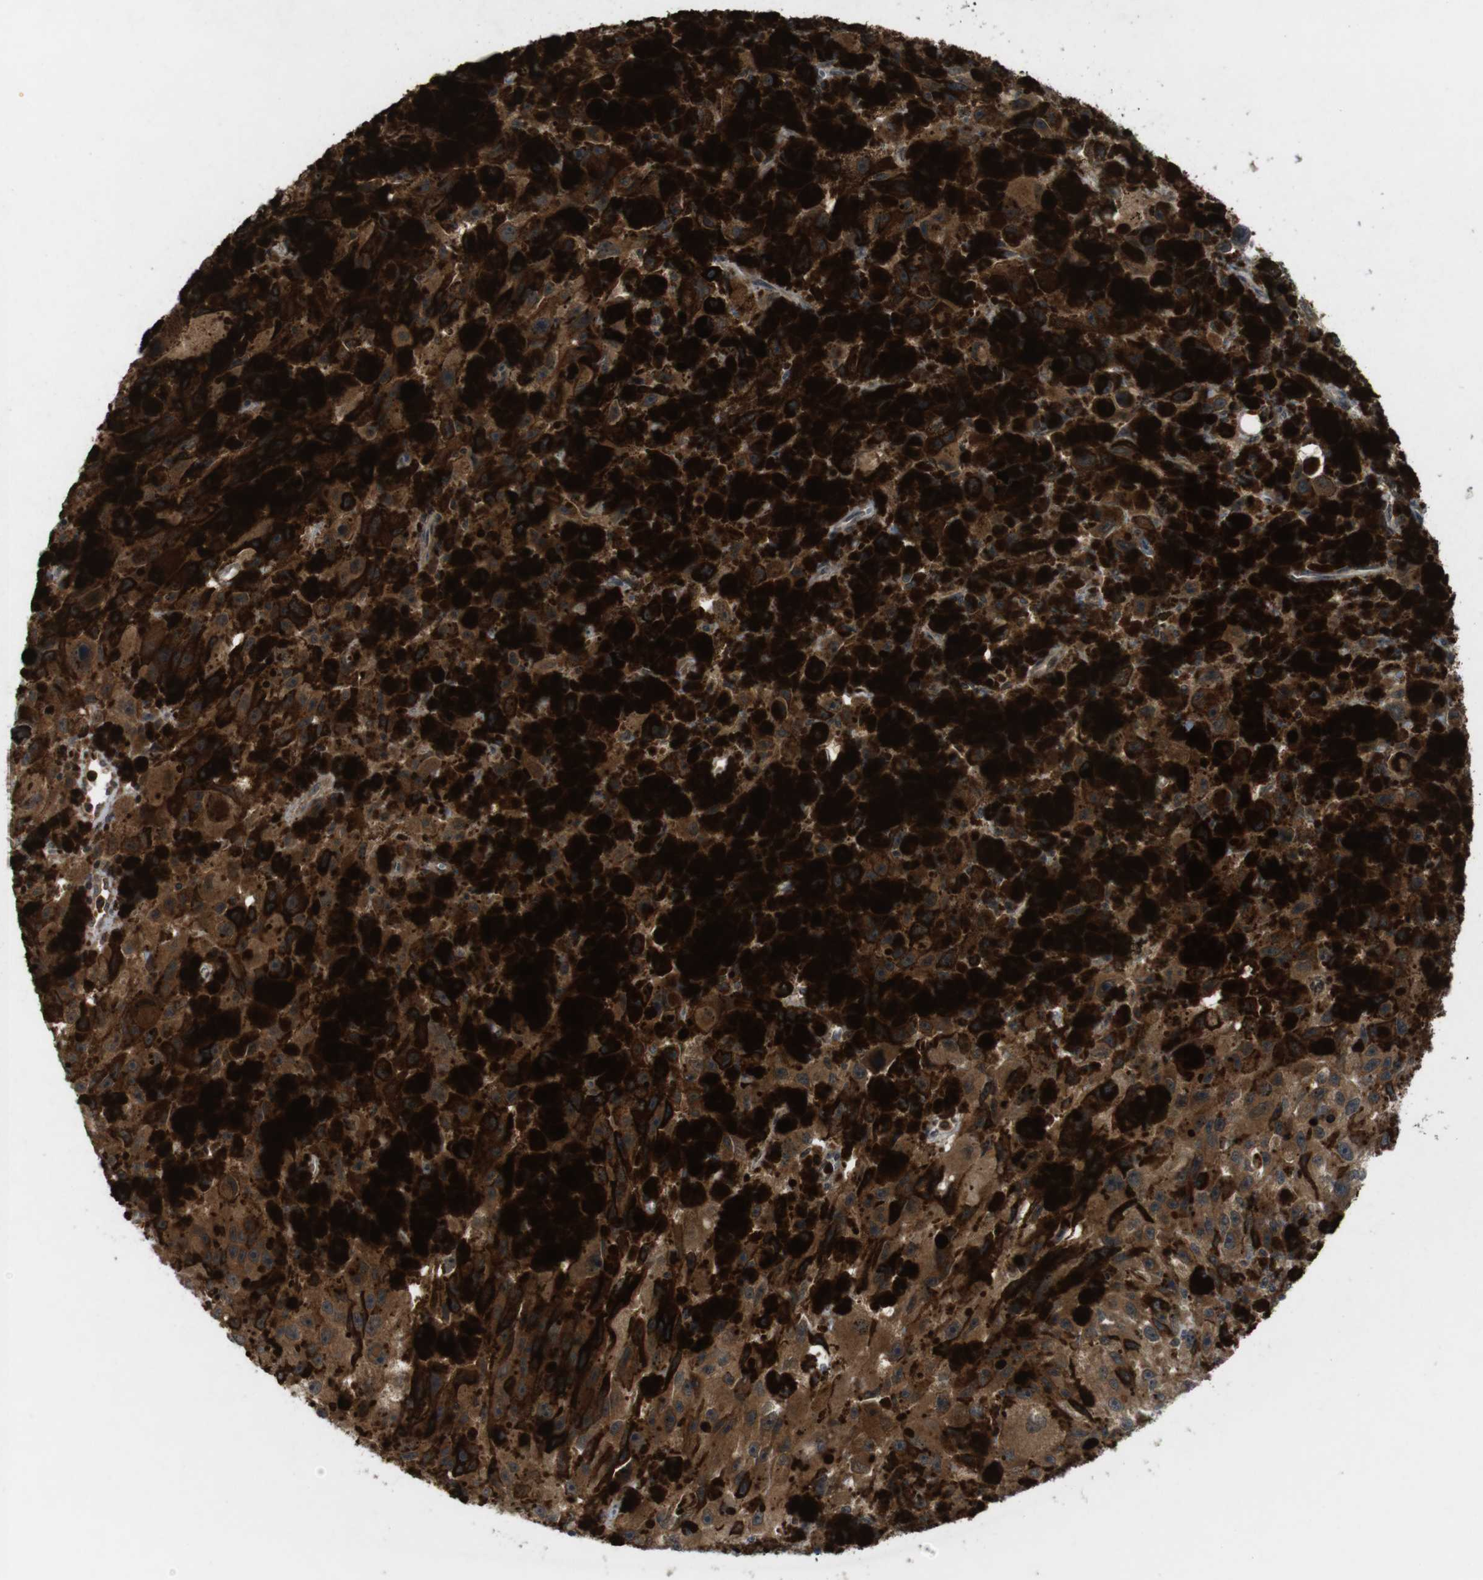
{"staining": {"intensity": "moderate", "quantity": ">75%", "location": "cytoplasmic/membranous"}, "tissue": "melanoma", "cell_type": "Tumor cells", "image_type": "cancer", "snomed": [{"axis": "morphology", "description": "Malignant melanoma, NOS"}, {"axis": "topography", "description": "Skin"}], "caption": "Melanoma tissue shows moderate cytoplasmic/membranous positivity in about >75% of tumor cells The protein is stained brown, and the nuclei are stained in blue (DAB IHC with brightfield microscopy, high magnification).", "gene": "NFKBIE", "patient": {"sex": "female", "age": 104}}